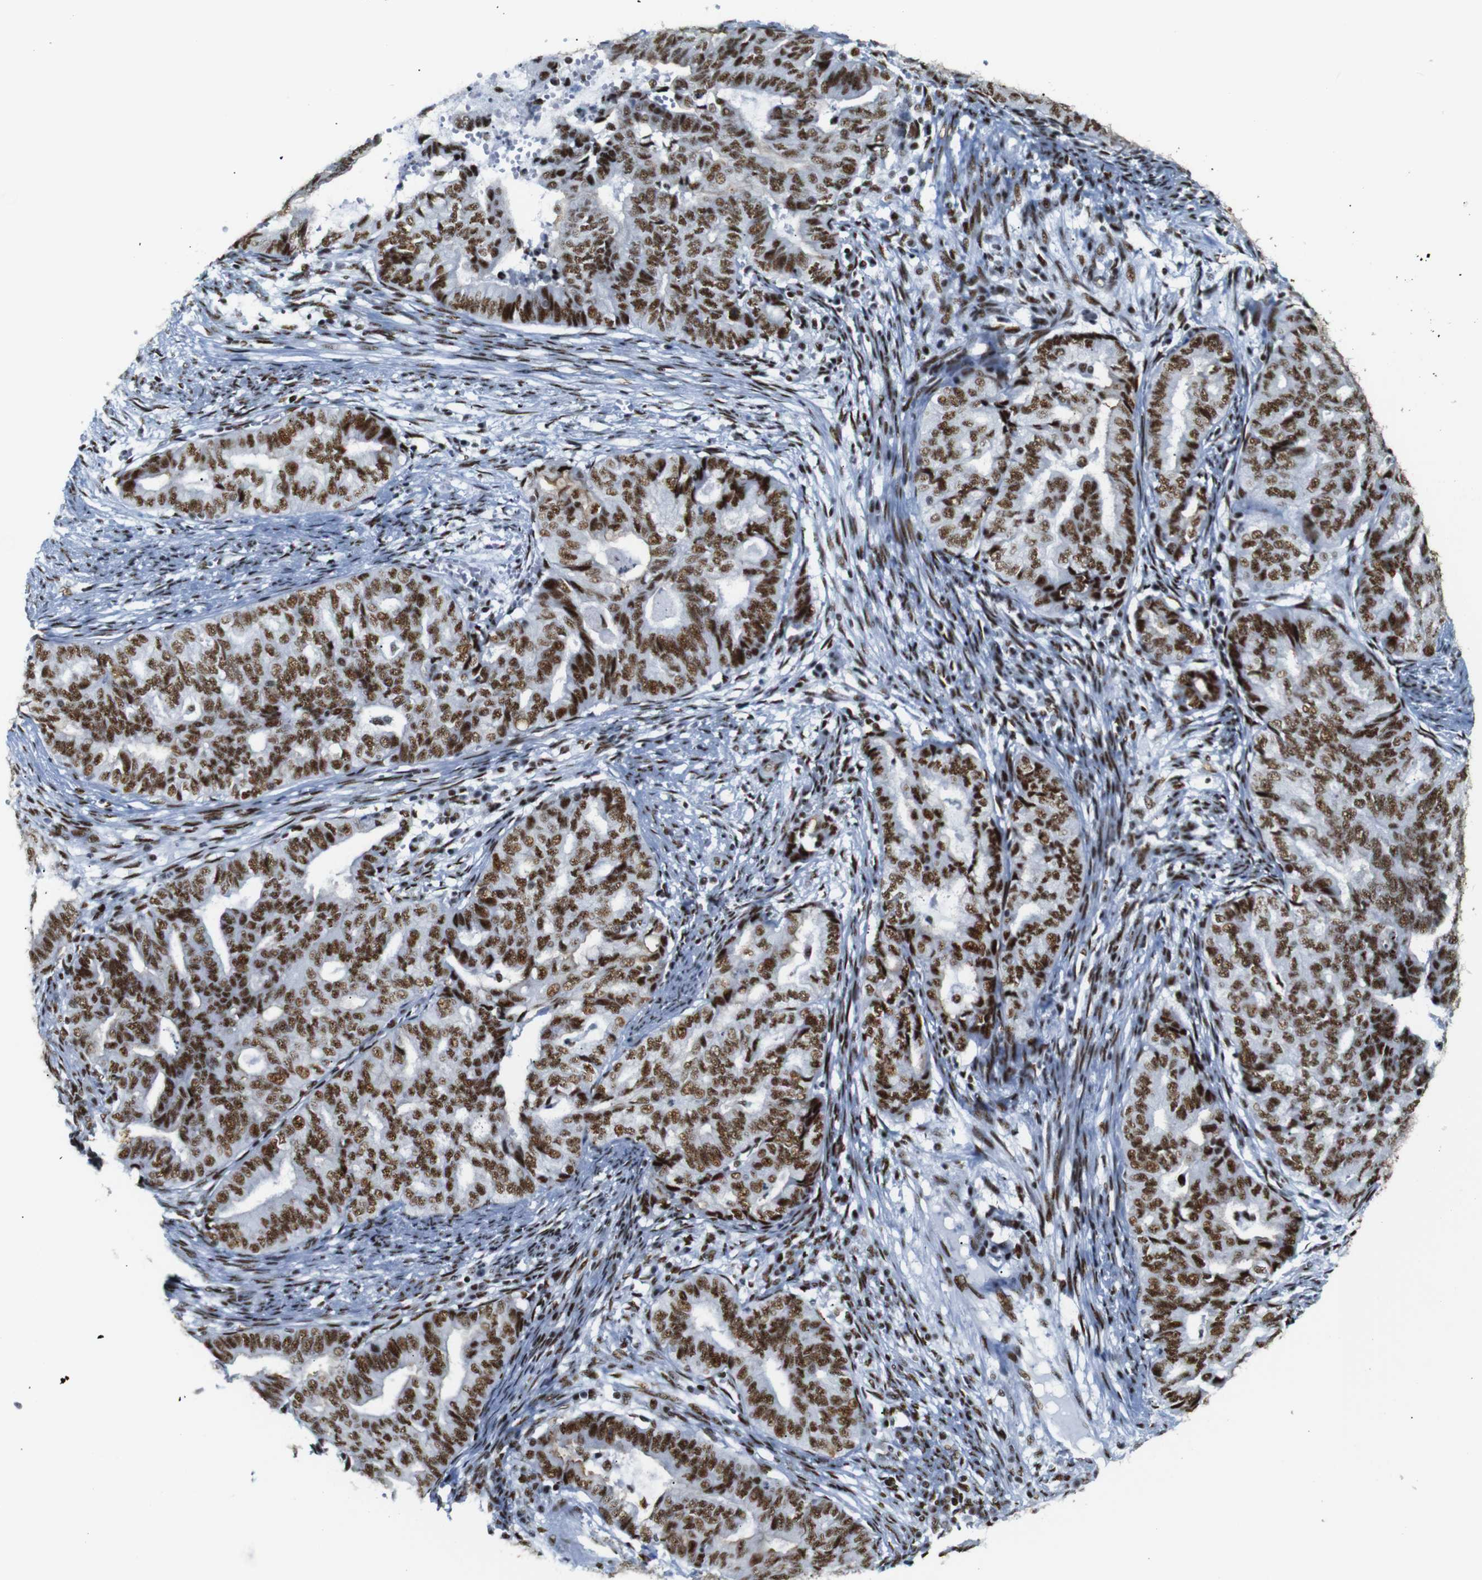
{"staining": {"intensity": "strong", "quantity": ">75%", "location": "nuclear"}, "tissue": "endometrial cancer", "cell_type": "Tumor cells", "image_type": "cancer", "snomed": [{"axis": "morphology", "description": "Adenocarcinoma, NOS"}, {"axis": "topography", "description": "Endometrium"}], "caption": "Brown immunohistochemical staining in human endometrial cancer exhibits strong nuclear expression in about >75% of tumor cells.", "gene": "TRA2B", "patient": {"sex": "female", "age": 79}}